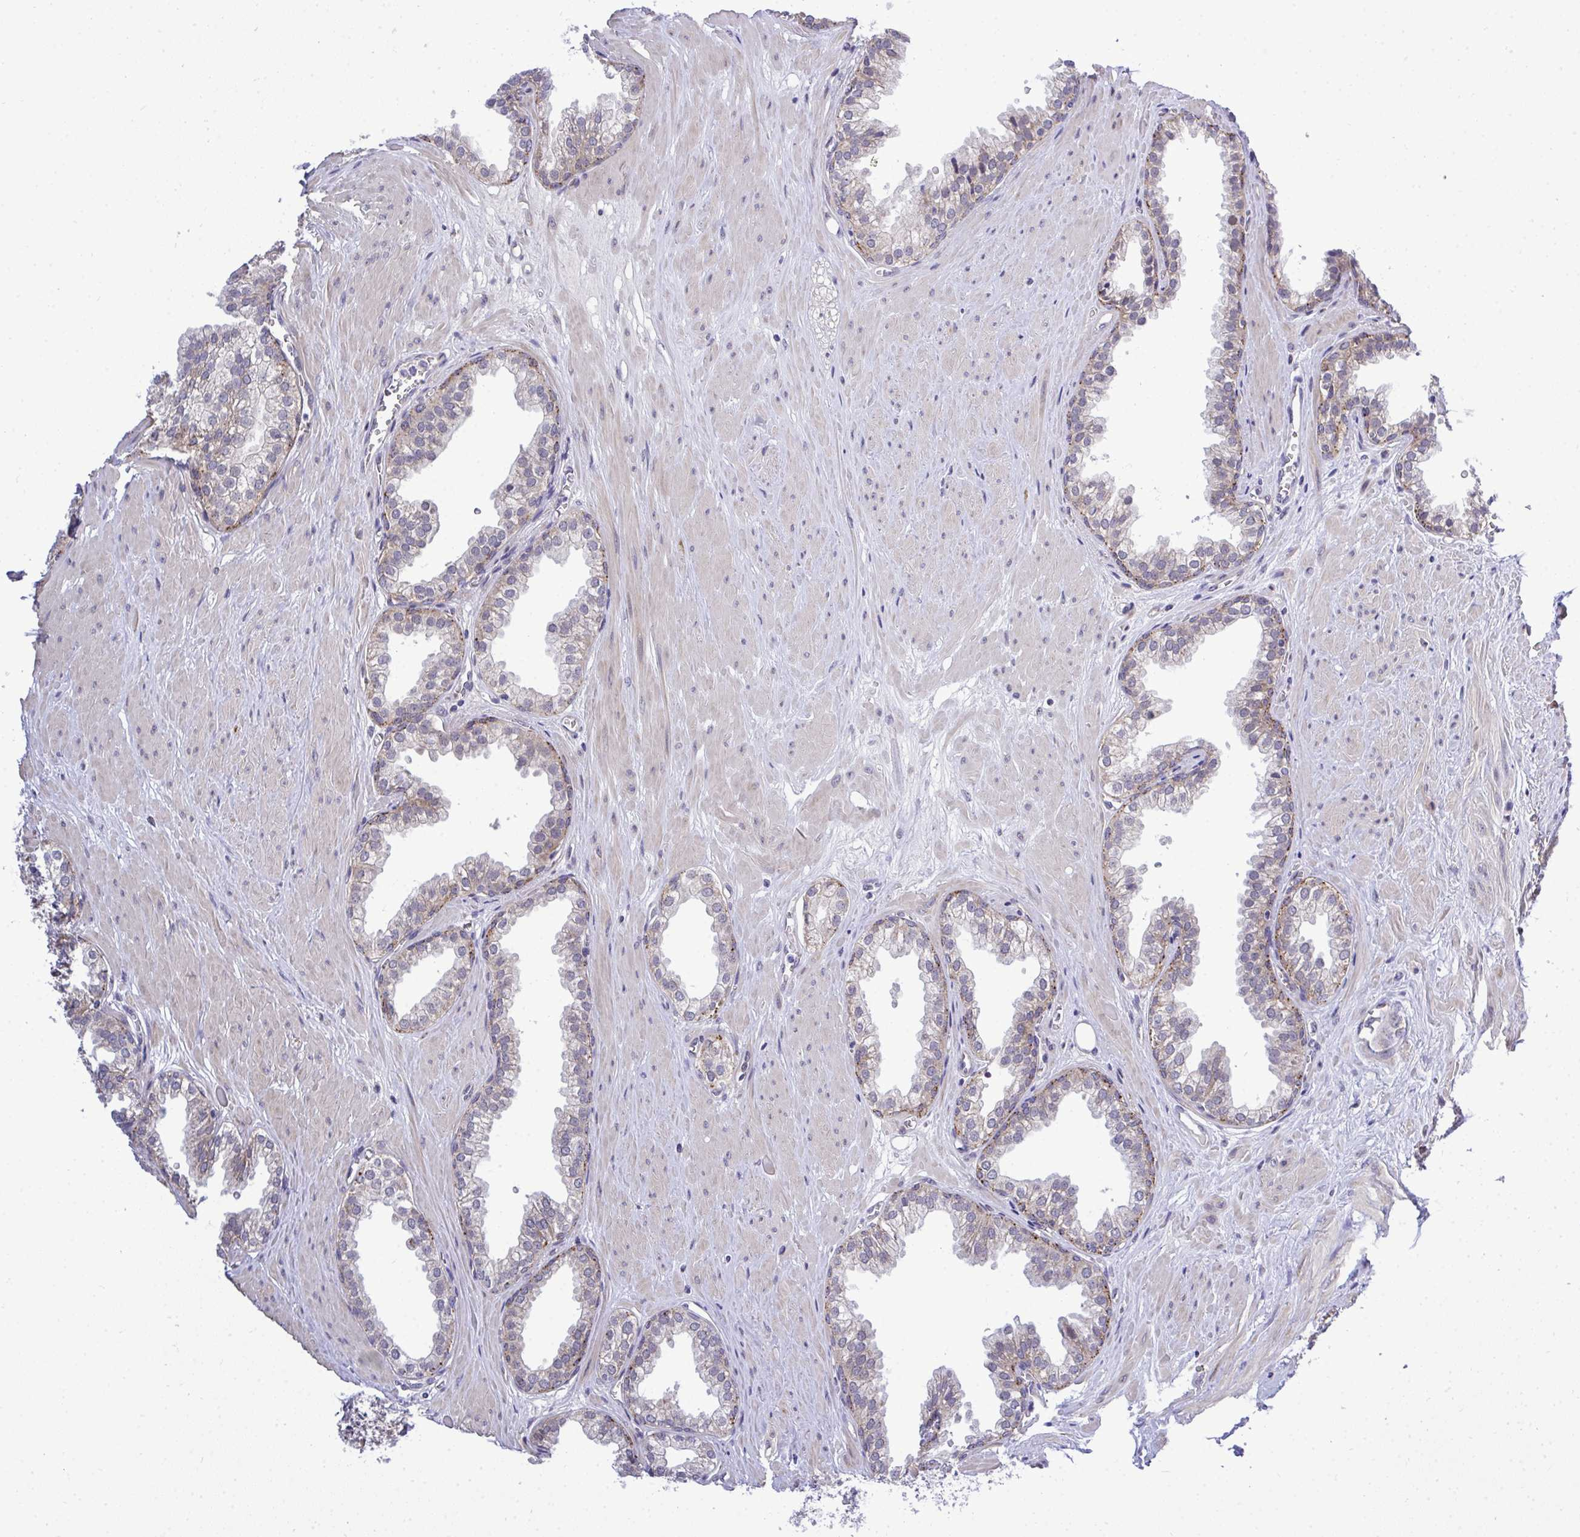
{"staining": {"intensity": "weak", "quantity": "<25%", "location": "cytoplasmic/membranous"}, "tissue": "prostate", "cell_type": "Glandular cells", "image_type": "normal", "snomed": [{"axis": "morphology", "description": "Normal tissue, NOS"}, {"axis": "topography", "description": "Prostate"}, {"axis": "topography", "description": "Peripheral nerve tissue"}], "caption": "This photomicrograph is of normal prostate stained with immunohistochemistry to label a protein in brown with the nuclei are counter-stained blue. There is no staining in glandular cells. Nuclei are stained in blue.", "gene": "XAF1", "patient": {"sex": "male", "age": 55}}